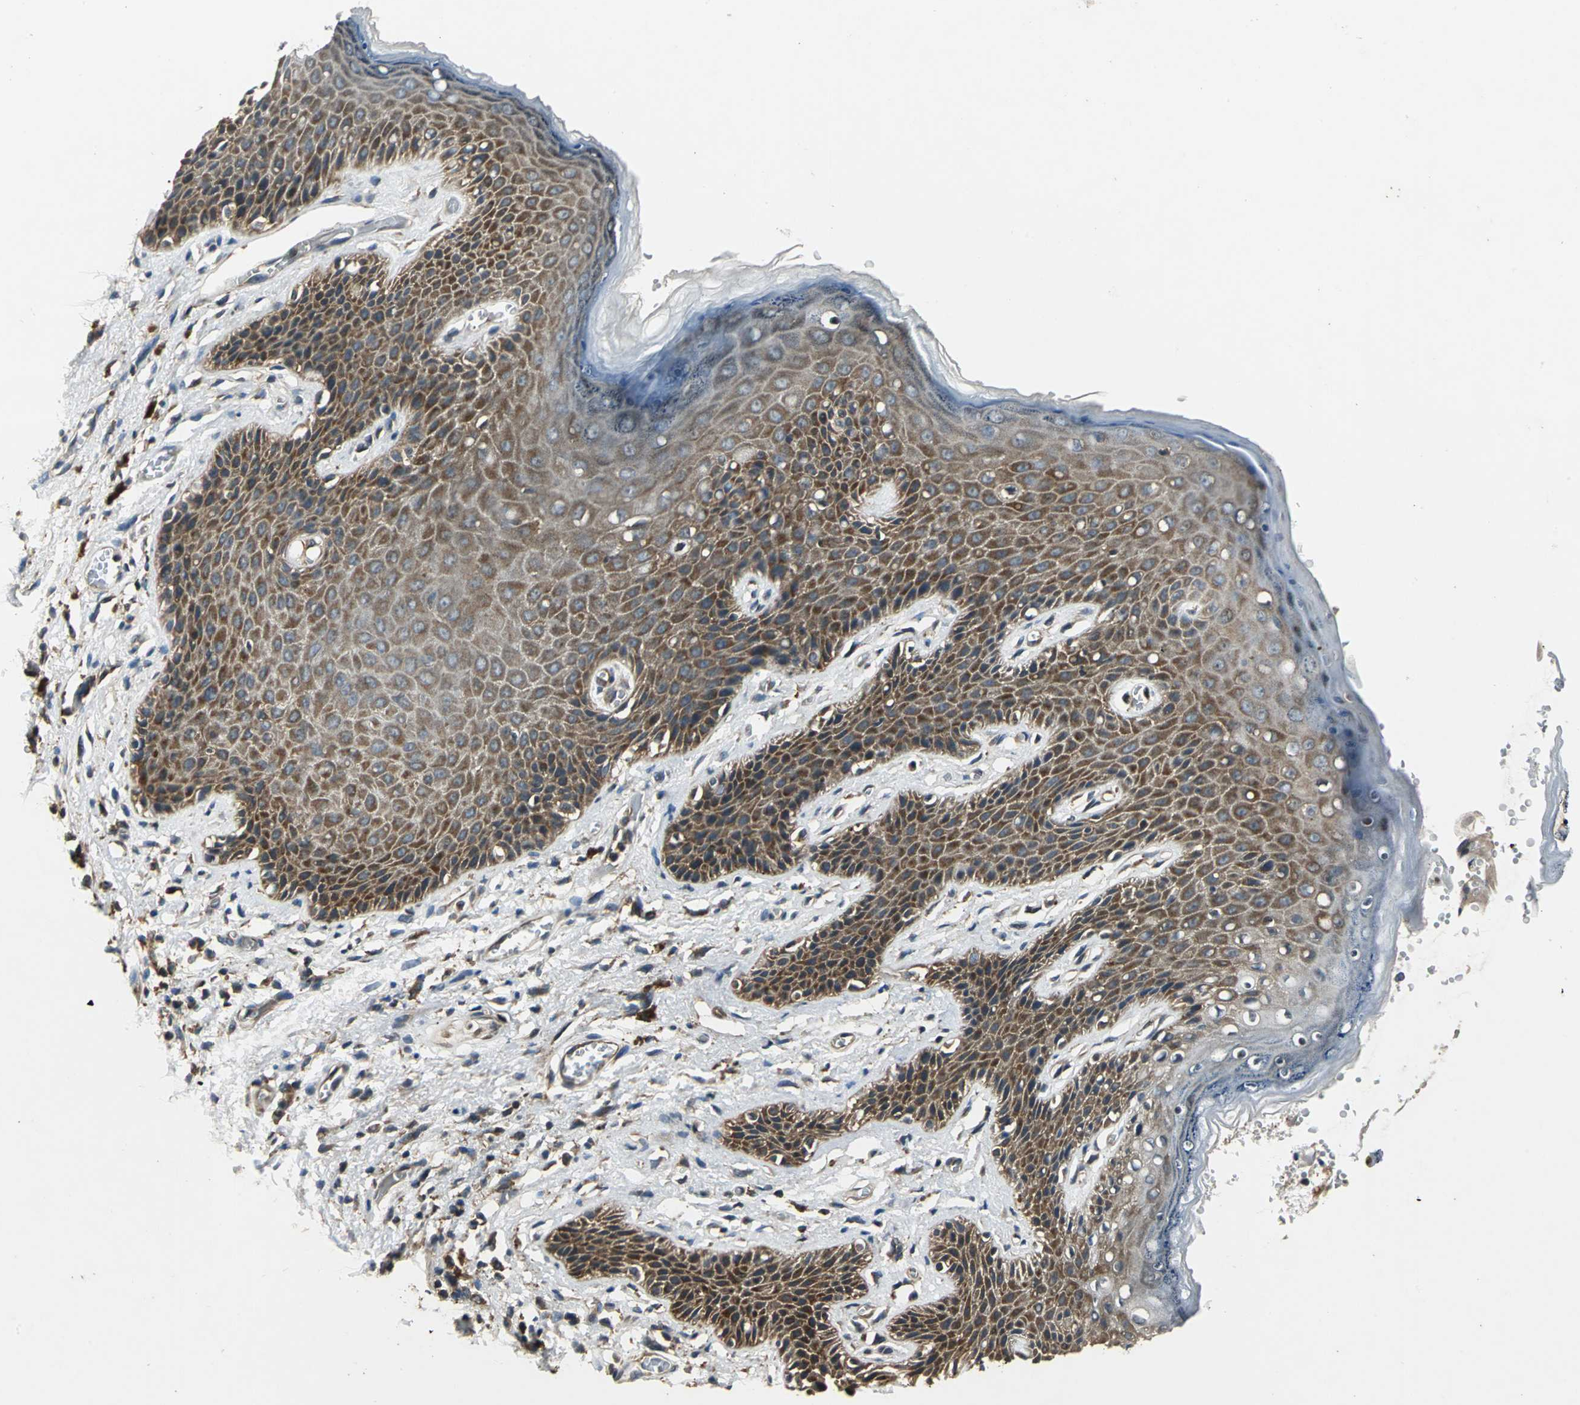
{"staining": {"intensity": "strong", "quantity": ">75%", "location": "cytoplasmic/membranous"}, "tissue": "skin", "cell_type": "Epidermal cells", "image_type": "normal", "snomed": [{"axis": "morphology", "description": "Normal tissue, NOS"}, {"axis": "topography", "description": "Anal"}], "caption": "Immunohistochemistry (IHC) micrograph of normal skin: human skin stained using IHC displays high levels of strong protein expression localized specifically in the cytoplasmic/membranous of epidermal cells, appearing as a cytoplasmic/membranous brown color.", "gene": "EIF2B2", "patient": {"sex": "female", "age": 46}}